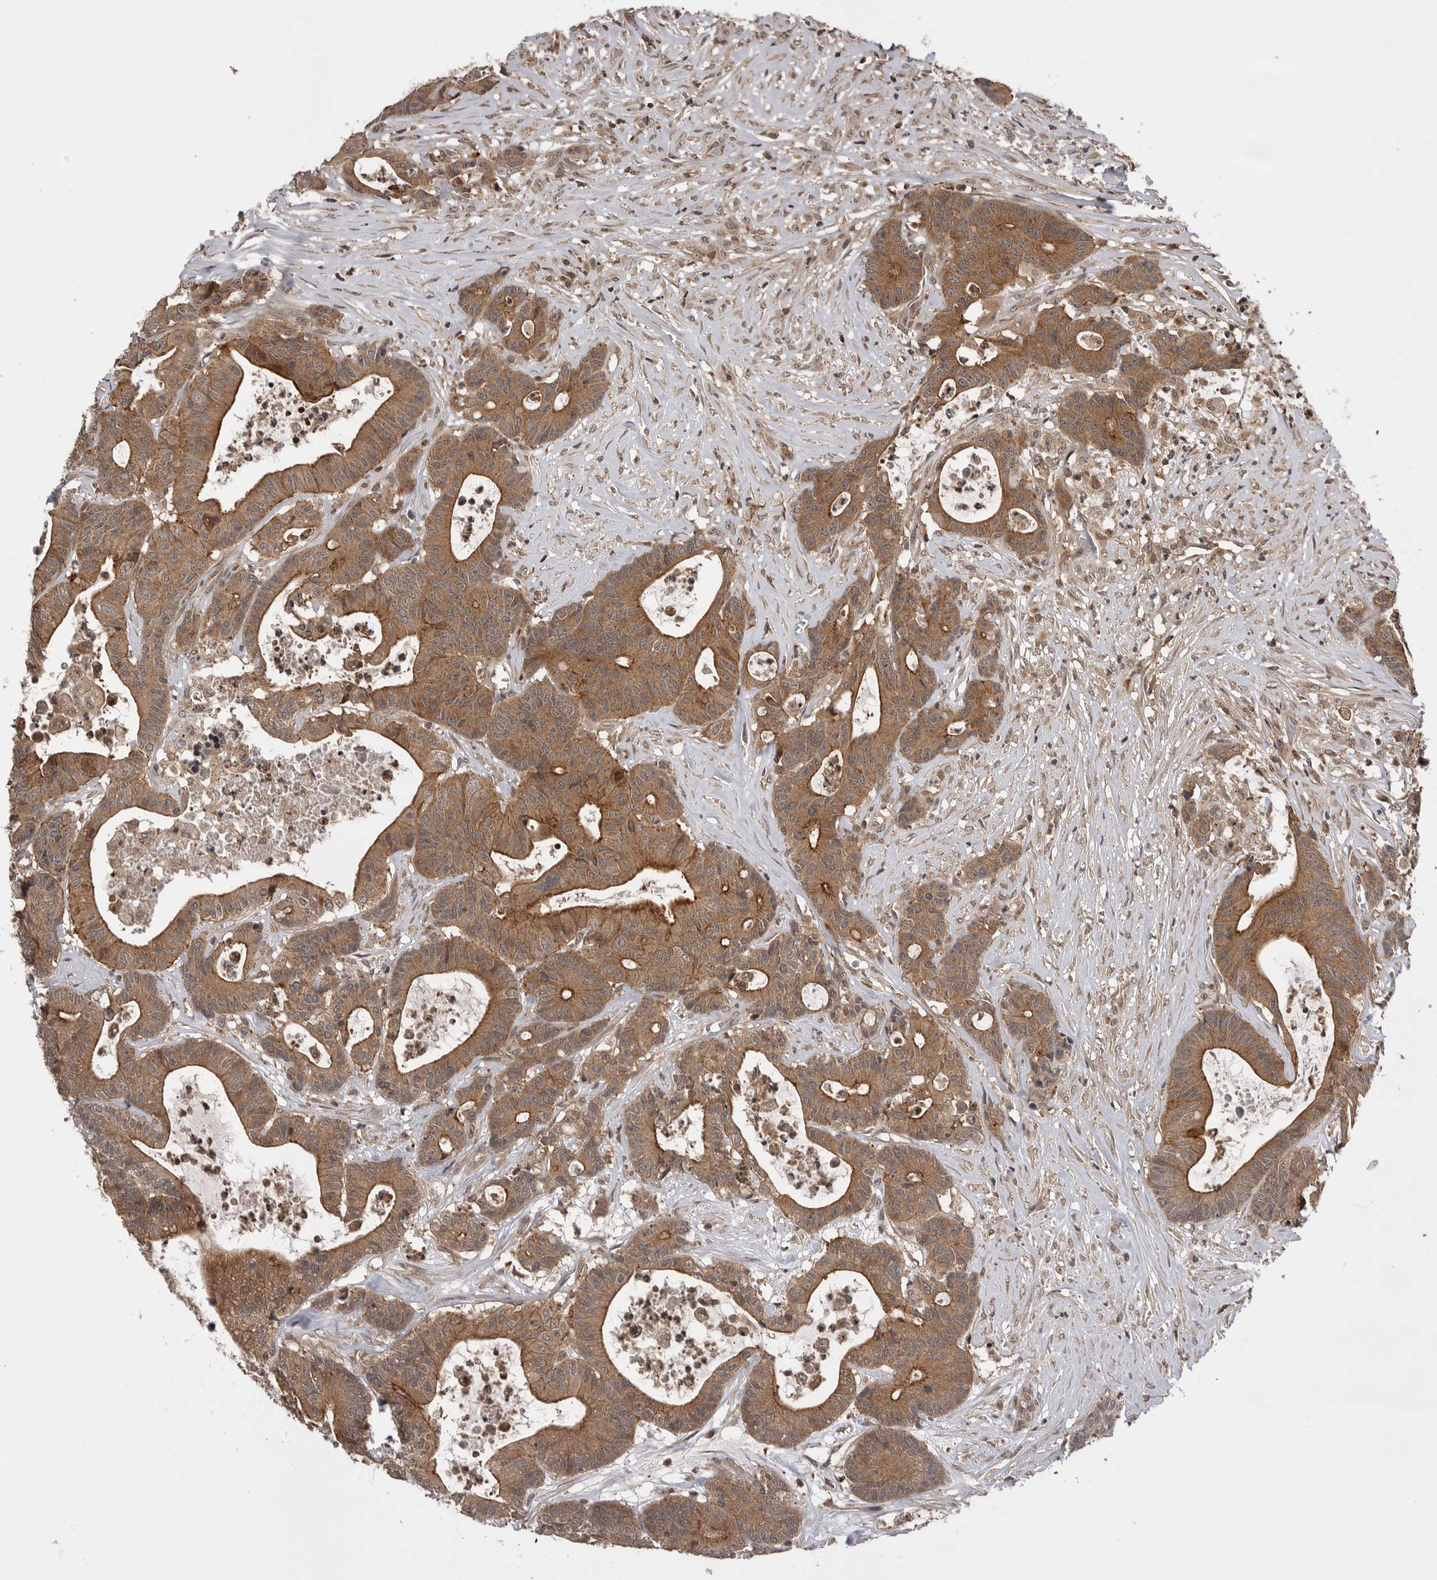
{"staining": {"intensity": "moderate", "quantity": ">75%", "location": "cytoplasmic/membranous"}, "tissue": "colorectal cancer", "cell_type": "Tumor cells", "image_type": "cancer", "snomed": [{"axis": "morphology", "description": "Adenocarcinoma, NOS"}, {"axis": "topography", "description": "Colon"}], "caption": "Colorectal cancer (adenocarcinoma) tissue shows moderate cytoplasmic/membranous staining in about >75% of tumor cells The staining was performed using DAB (3,3'-diaminobenzidine) to visualize the protein expression in brown, while the nuclei were stained in blue with hematoxylin (Magnification: 20x).", "gene": "AOAH", "patient": {"sex": "female", "age": 84}}